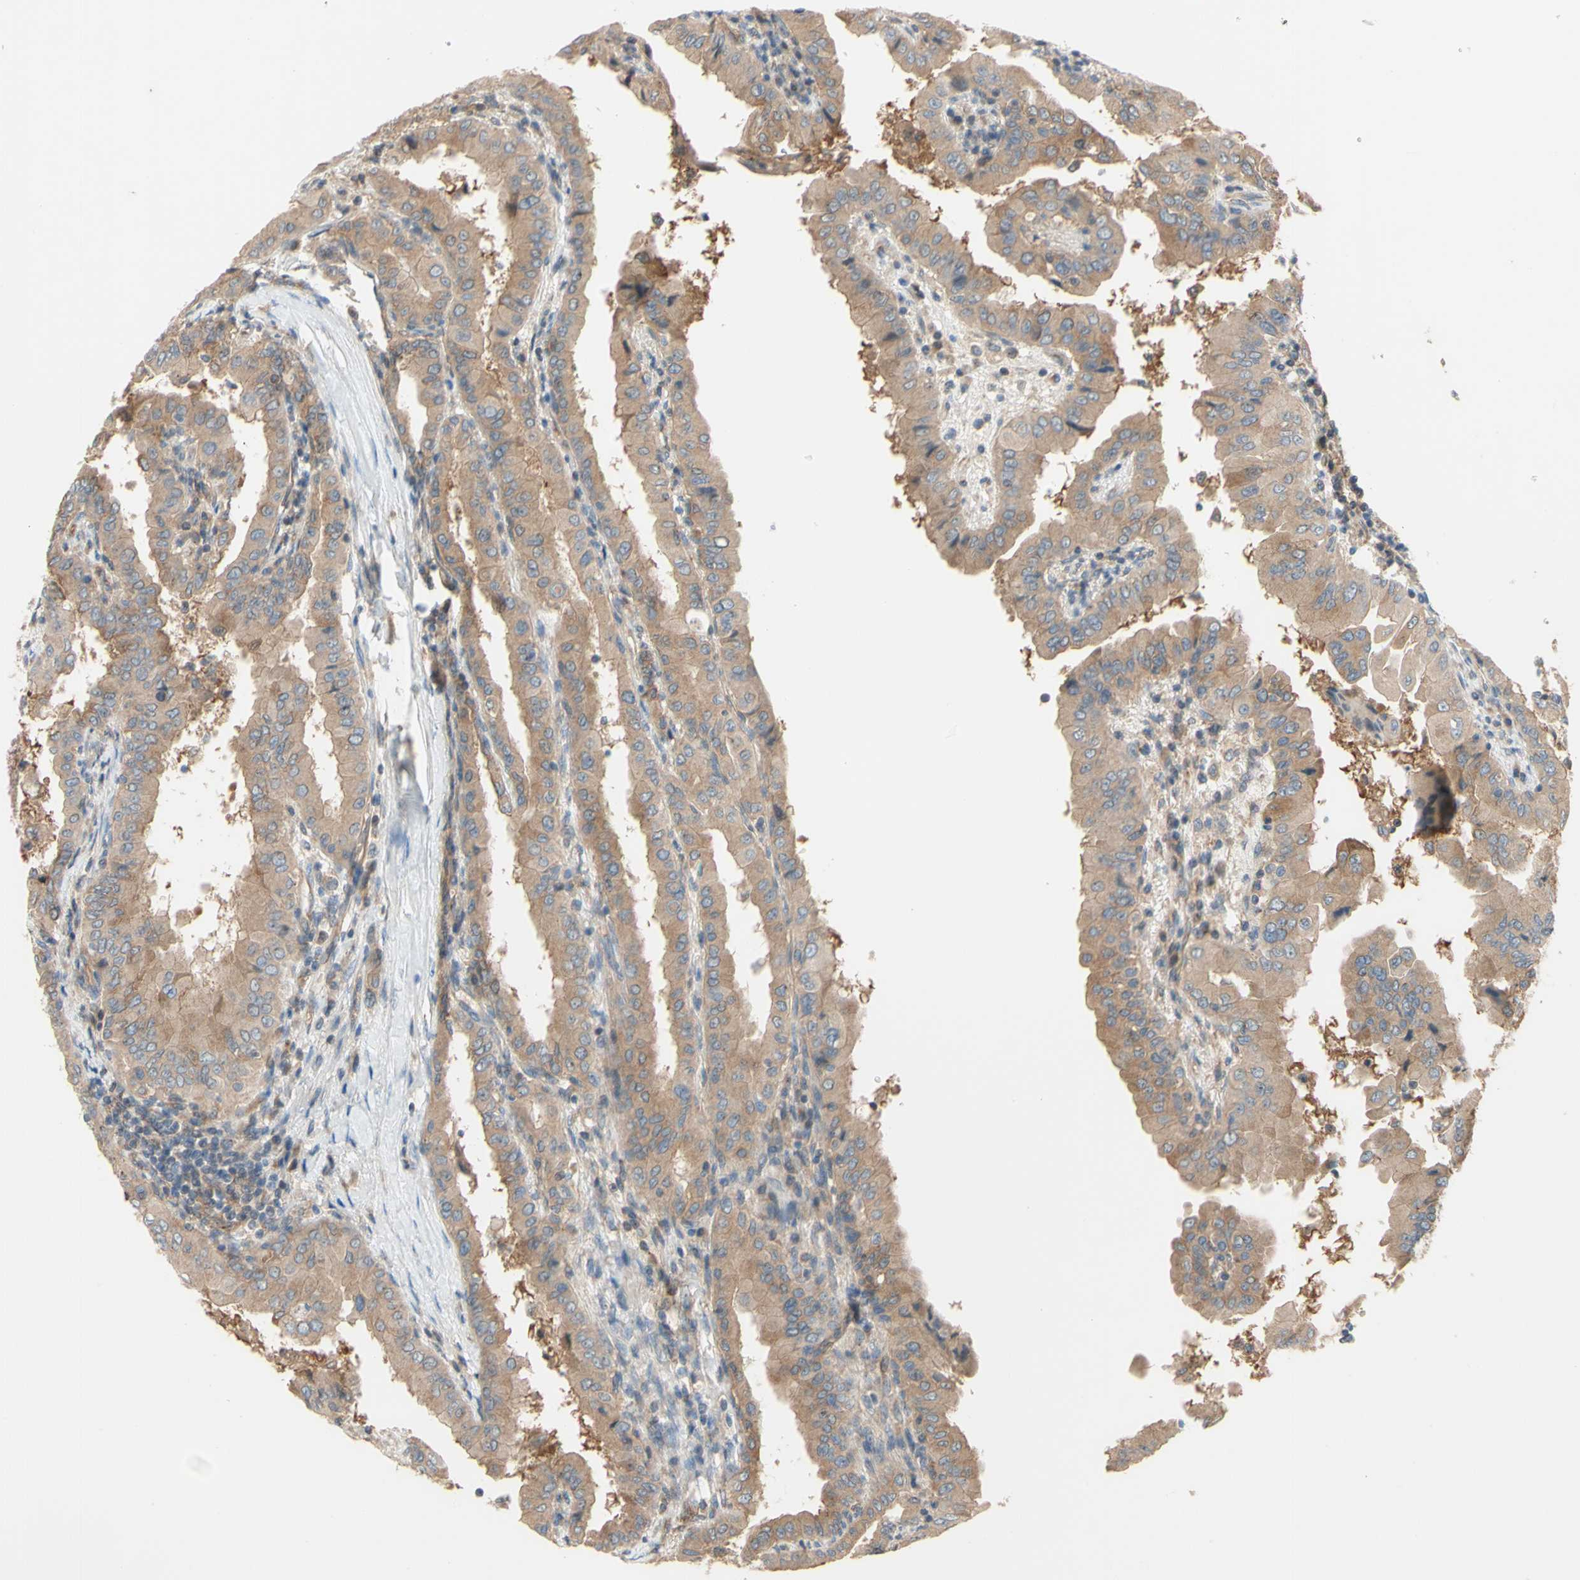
{"staining": {"intensity": "moderate", "quantity": ">75%", "location": "cytoplasmic/membranous"}, "tissue": "thyroid cancer", "cell_type": "Tumor cells", "image_type": "cancer", "snomed": [{"axis": "morphology", "description": "Papillary adenocarcinoma, NOS"}, {"axis": "topography", "description": "Thyroid gland"}], "caption": "Immunohistochemical staining of thyroid cancer displays medium levels of moderate cytoplasmic/membranous protein staining in approximately >75% of tumor cells.", "gene": "DYNLRB1", "patient": {"sex": "male", "age": 33}}